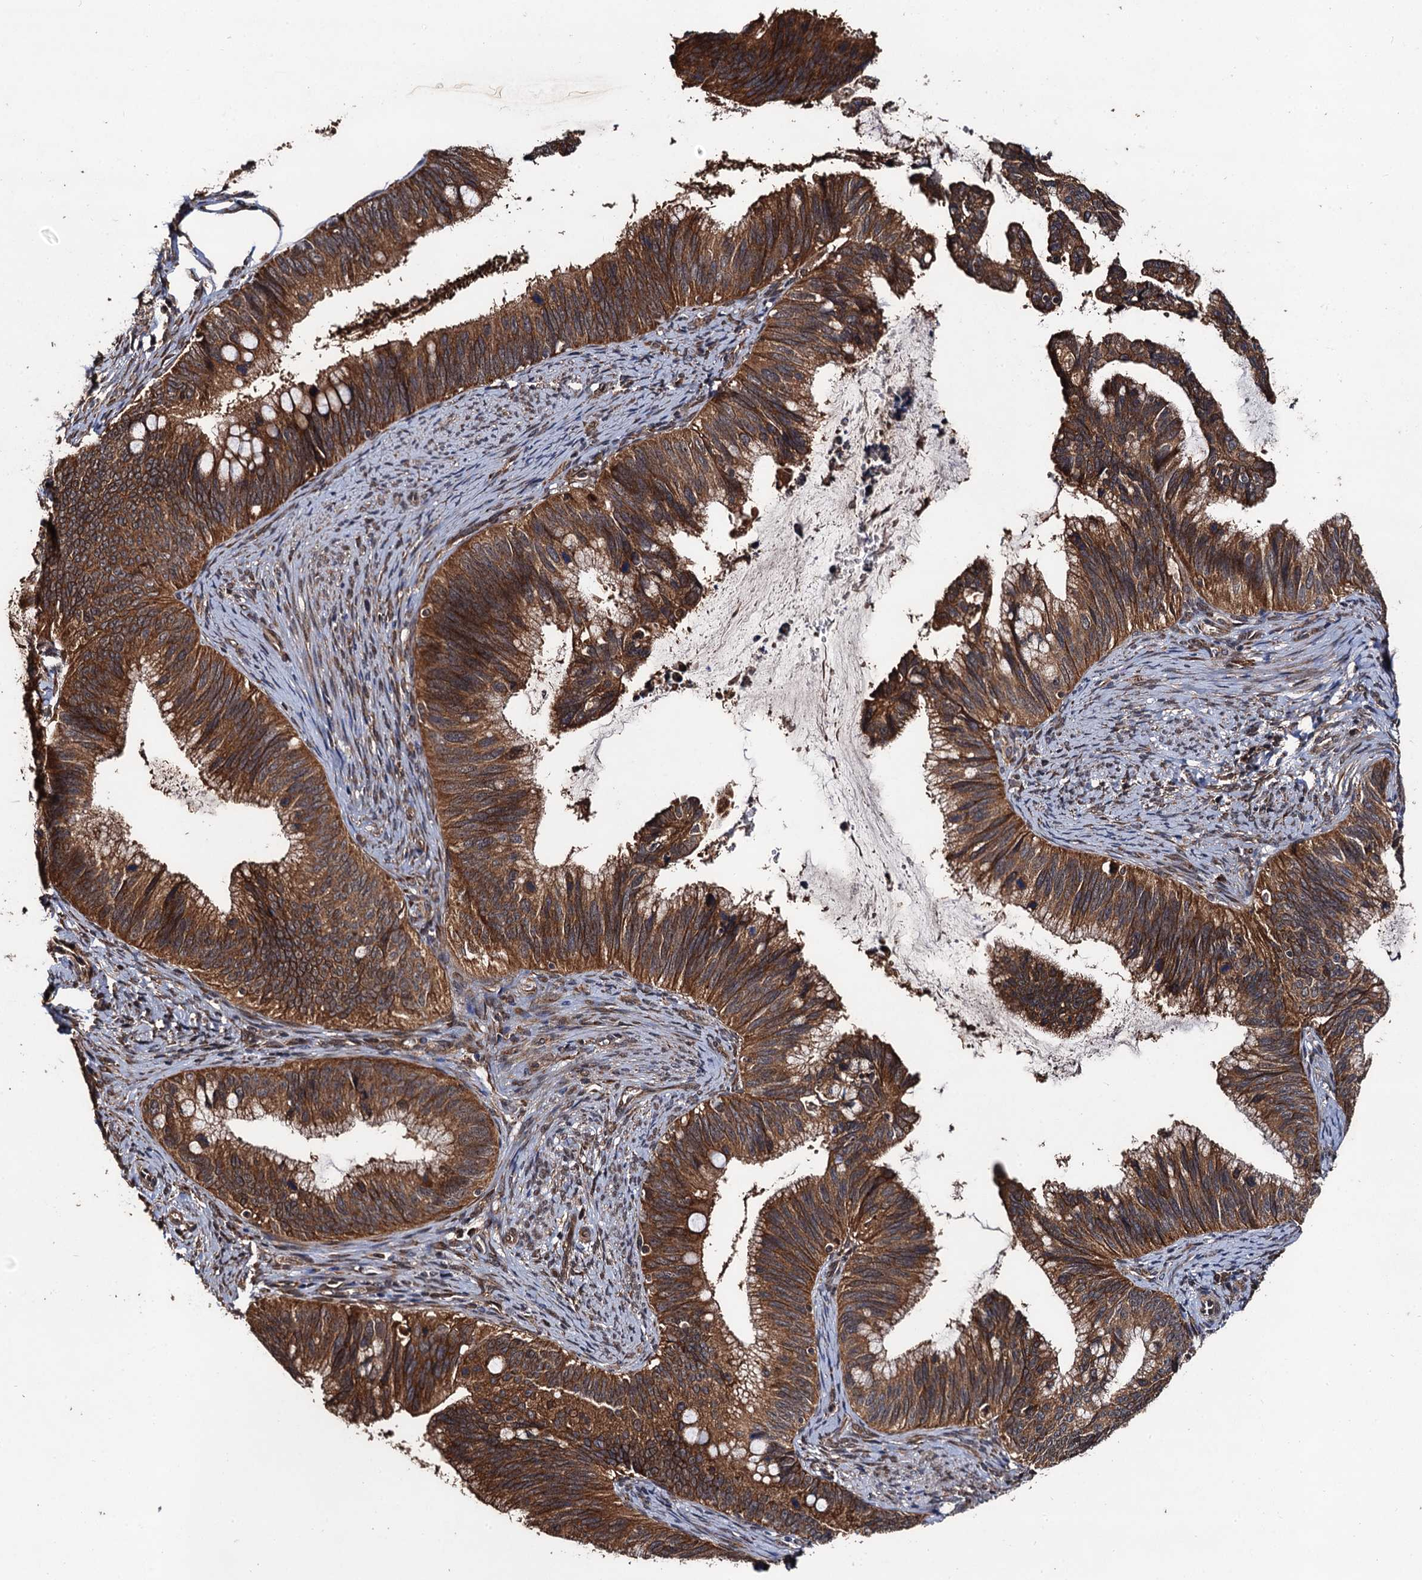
{"staining": {"intensity": "moderate", "quantity": ">75%", "location": "cytoplasmic/membranous"}, "tissue": "cervical cancer", "cell_type": "Tumor cells", "image_type": "cancer", "snomed": [{"axis": "morphology", "description": "Adenocarcinoma, NOS"}, {"axis": "topography", "description": "Cervix"}], "caption": "Immunohistochemical staining of adenocarcinoma (cervical) reveals moderate cytoplasmic/membranous protein staining in approximately >75% of tumor cells.", "gene": "MIER2", "patient": {"sex": "female", "age": 42}}